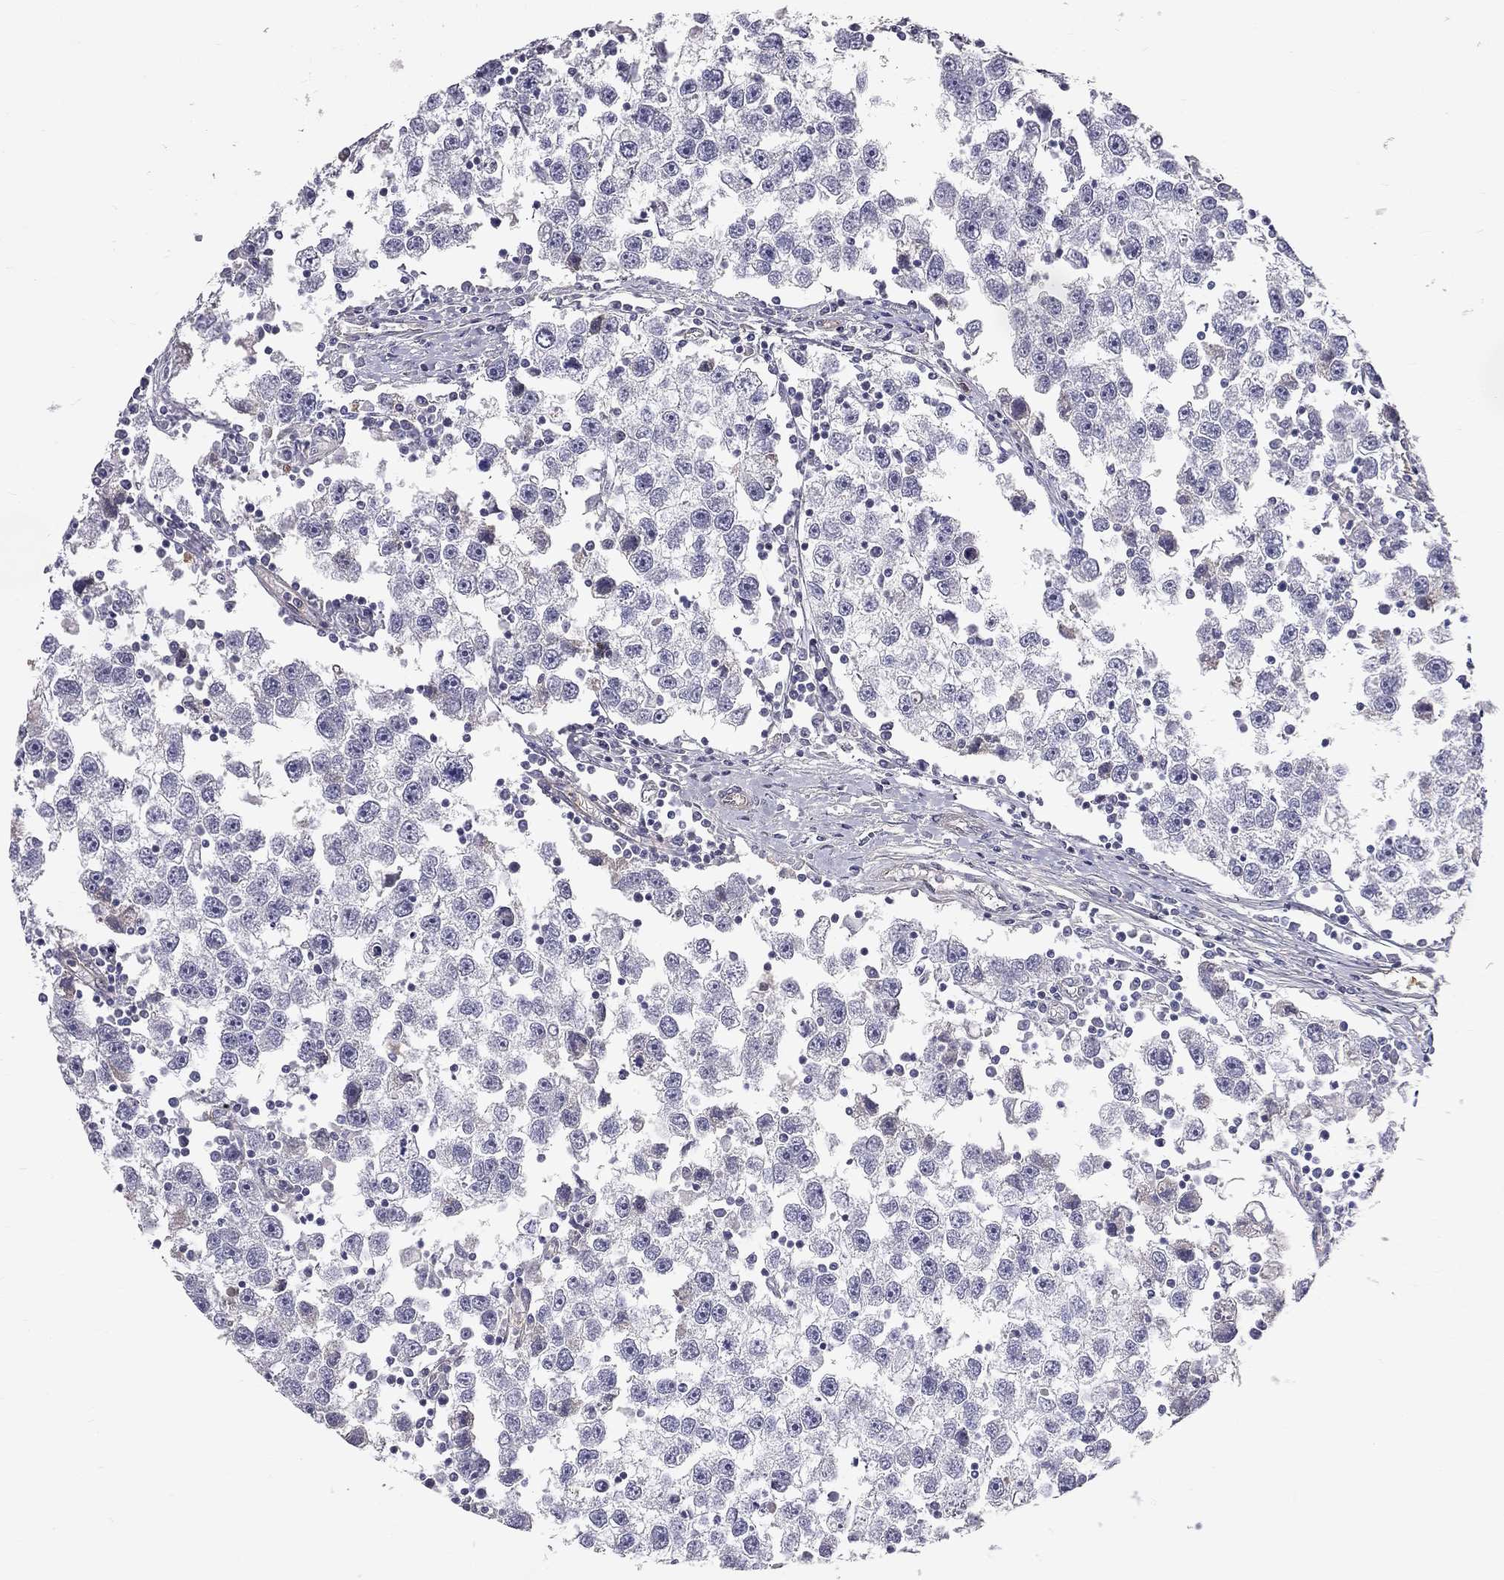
{"staining": {"intensity": "negative", "quantity": "none", "location": "none"}, "tissue": "testis cancer", "cell_type": "Tumor cells", "image_type": "cancer", "snomed": [{"axis": "morphology", "description": "Seminoma, NOS"}, {"axis": "topography", "description": "Testis"}], "caption": "The histopathology image exhibits no staining of tumor cells in testis seminoma. (DAB (3,3'-diaminobenzidine) IHC visualized using brightfield microscopy, high magnification).", "gene": "GJB4", "patient": {"sex": "male", "age": 30}}